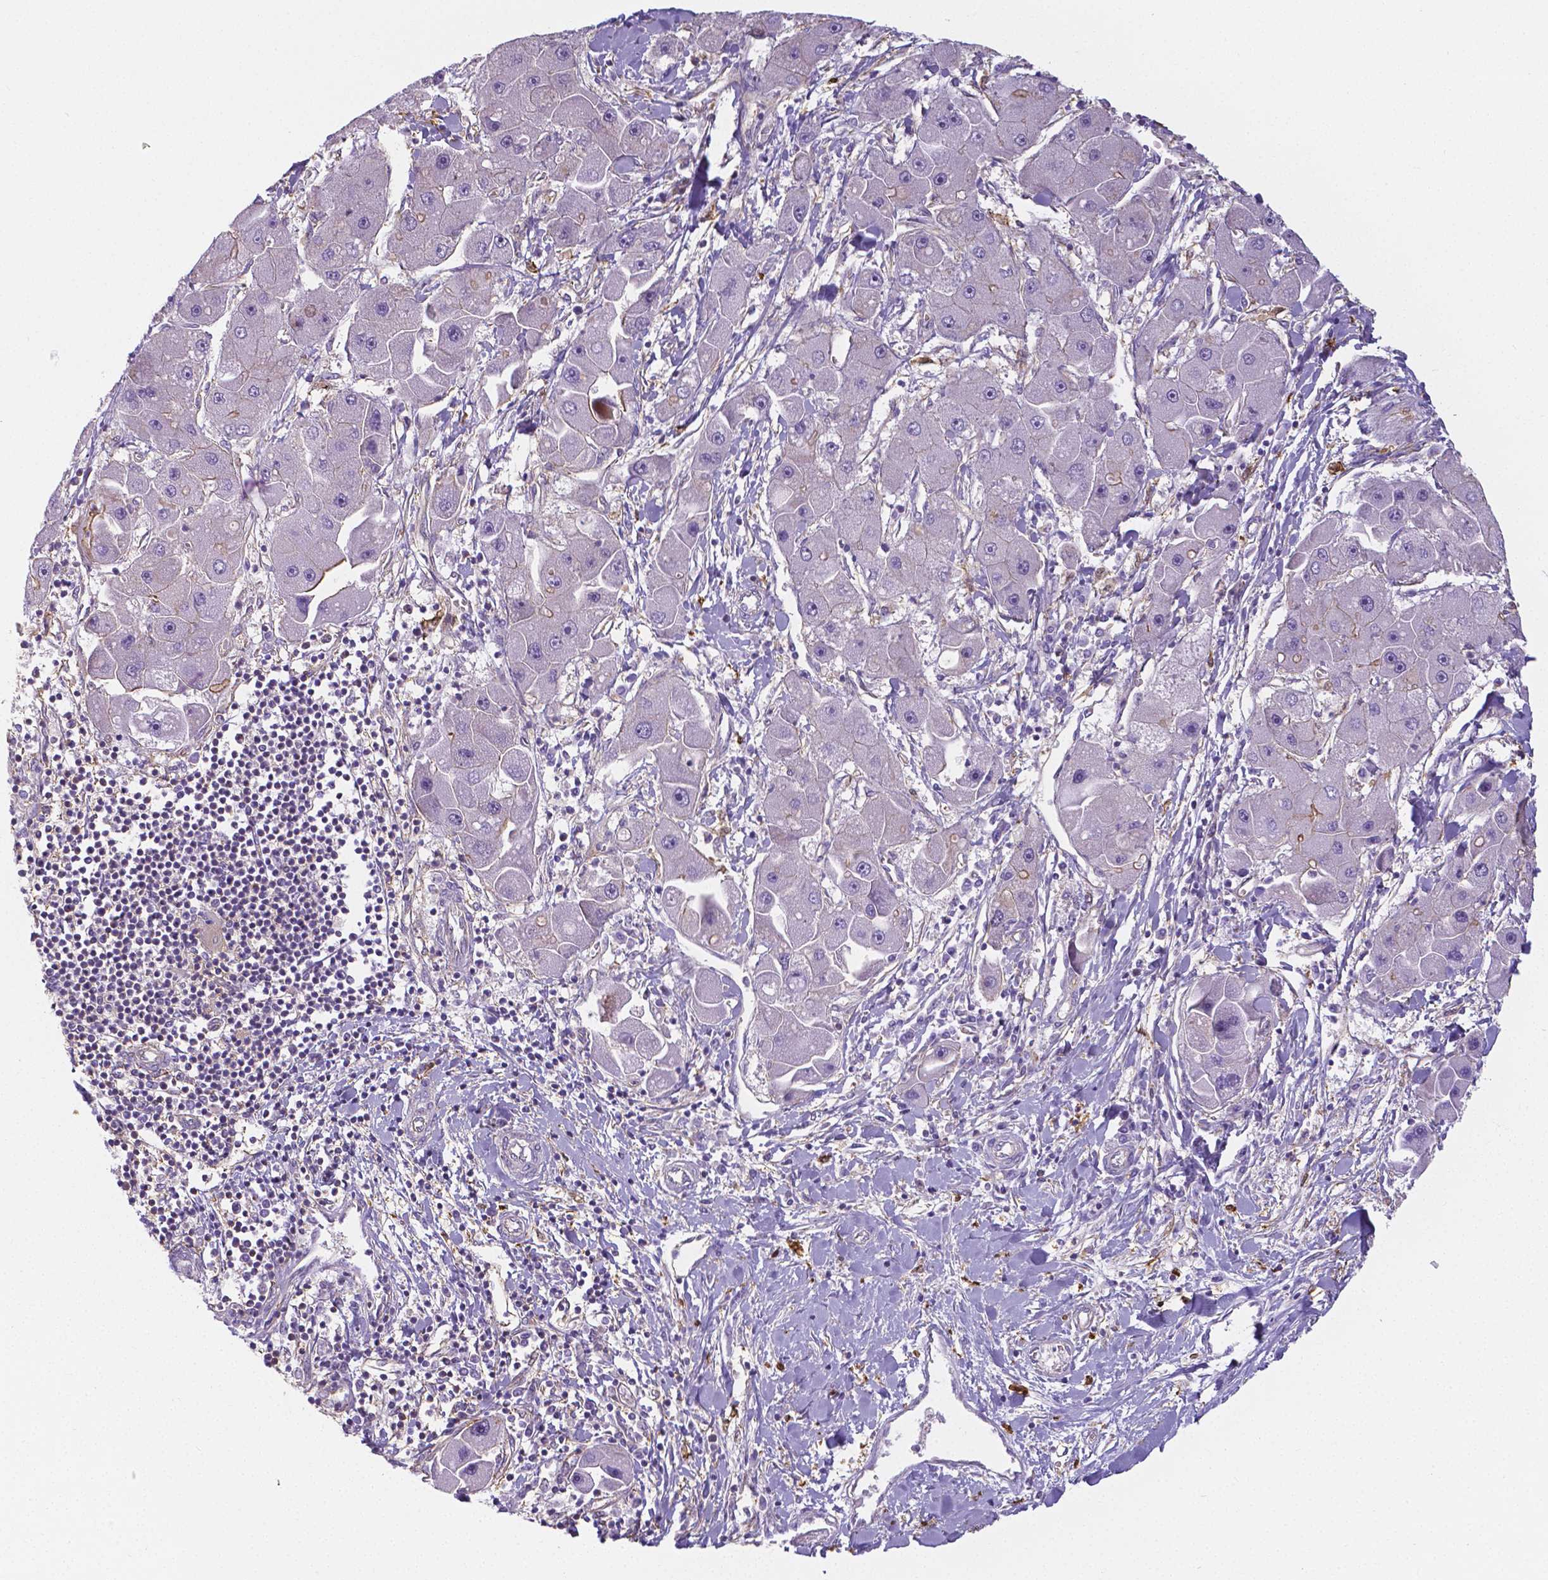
{"staining": {"intensity": "weak", "quantity": "<25%", "location": "cytoplasmic/membranous"}, "tissue": "liver cancer", "cell_type": "Tumor cells", "image_type": "cancer", "snomed": [{"axis": "morphology", "description": "Carcinoma, Hepatocellular, NOS"}, {"axis": "topography", "description": "Liver"}], "caption": "Liver hepatocellular carcinoma was stained to show a protein in brown. There is no significant expression in tumor cells.", "gene": "CRMP1", "patient": {"sex": "male", "age": 24}}